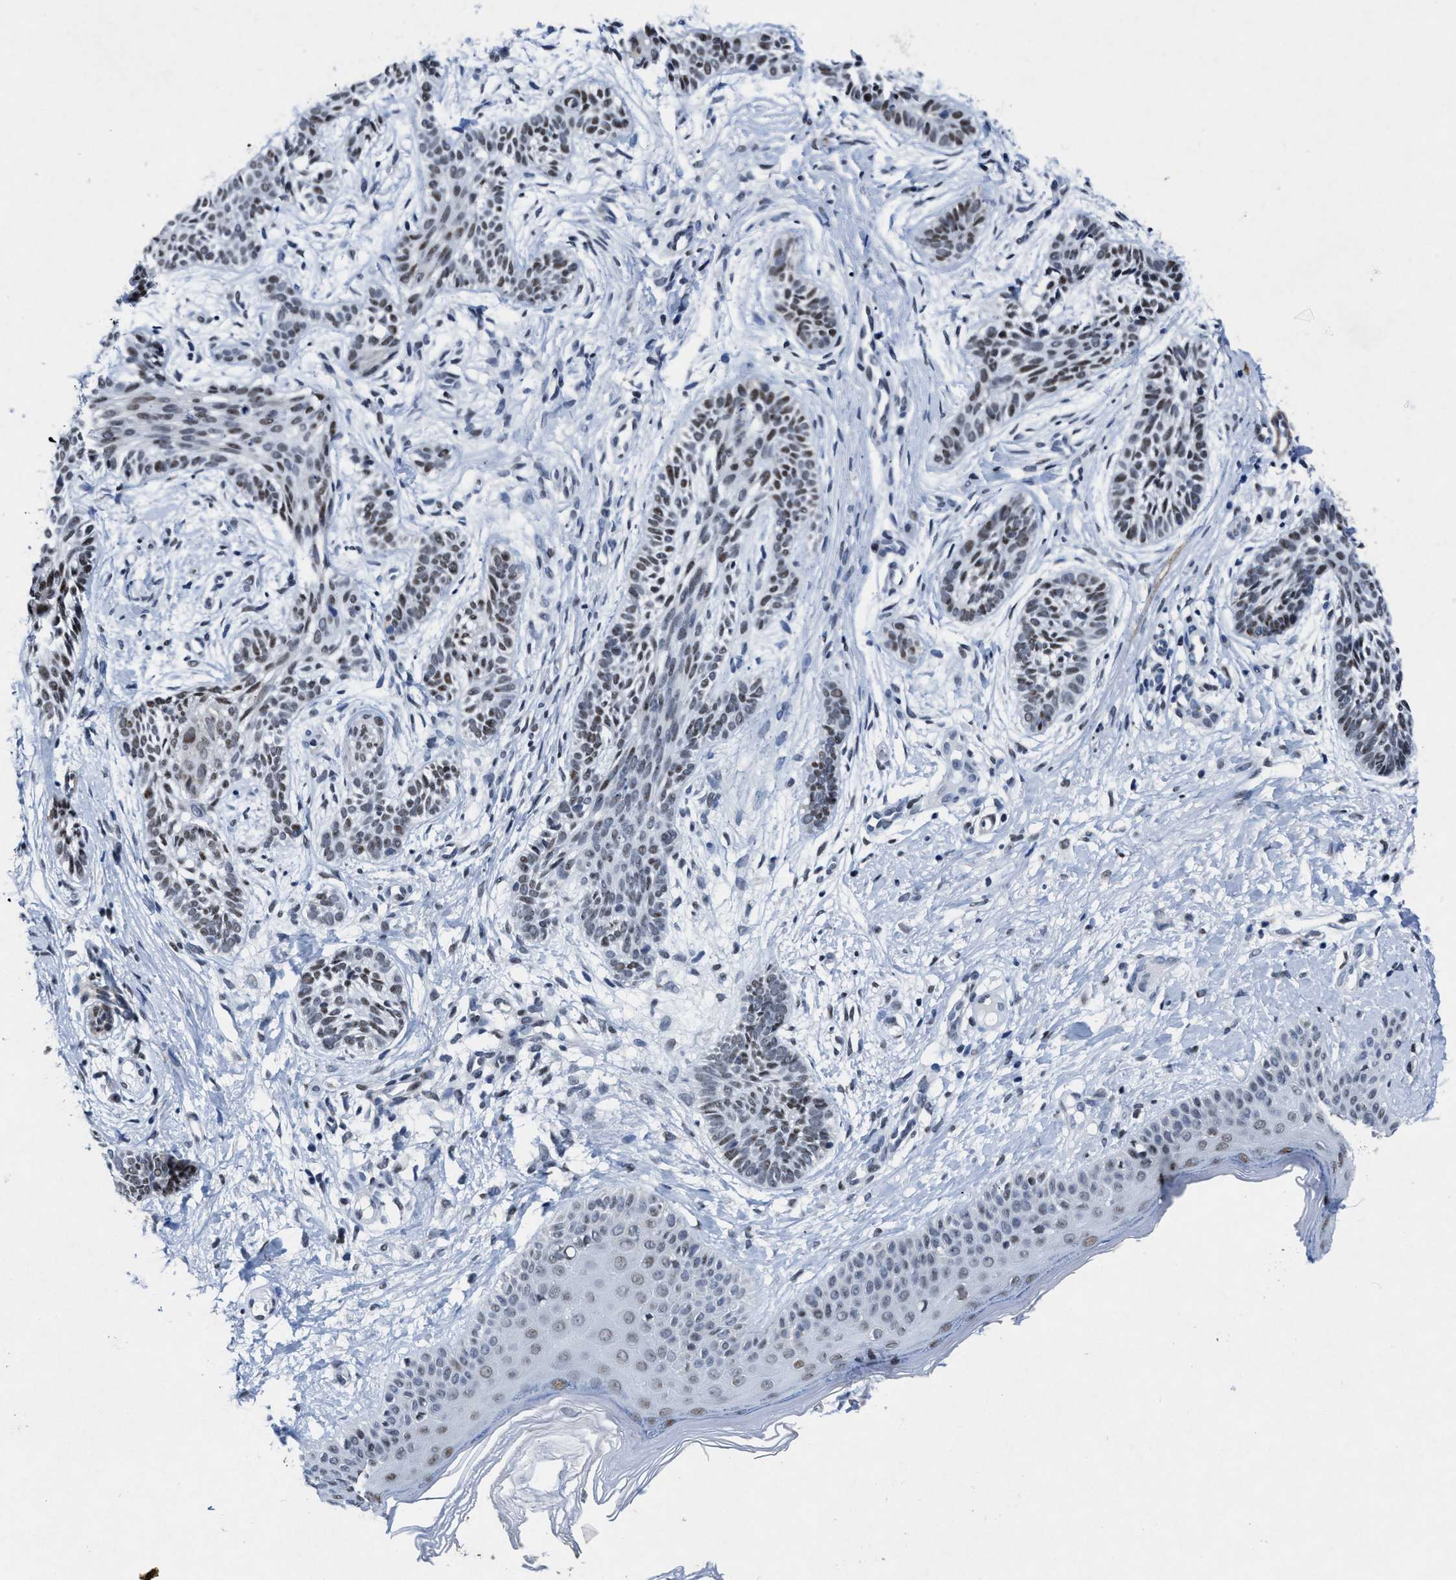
{"staining": {"intensity": "weak", "quantity": ">75%", "location": "nuclear"}, "tissue": "skin cancer", "cell_type": "Tumor cells", "image_type": "cancer", "snomed": [{"axis": "morphology", "description": "Normal tissue, NOS"}, {"axis": "morphology", "description": "Basal cell carcinoma"}, {"axis": "topography", "description": "Skin"}], "caption": "Immunohistochemistry photomicrograph of neoplastic tissue: skin cancer stained using immunohistochemistry demonstrates low levels of weak protein expression localized specifically in the nuclear of tumor cells, appearing as a nuclear brown color.", "gene": "ID3", "patient": {"sex": "male", "age": 63}}